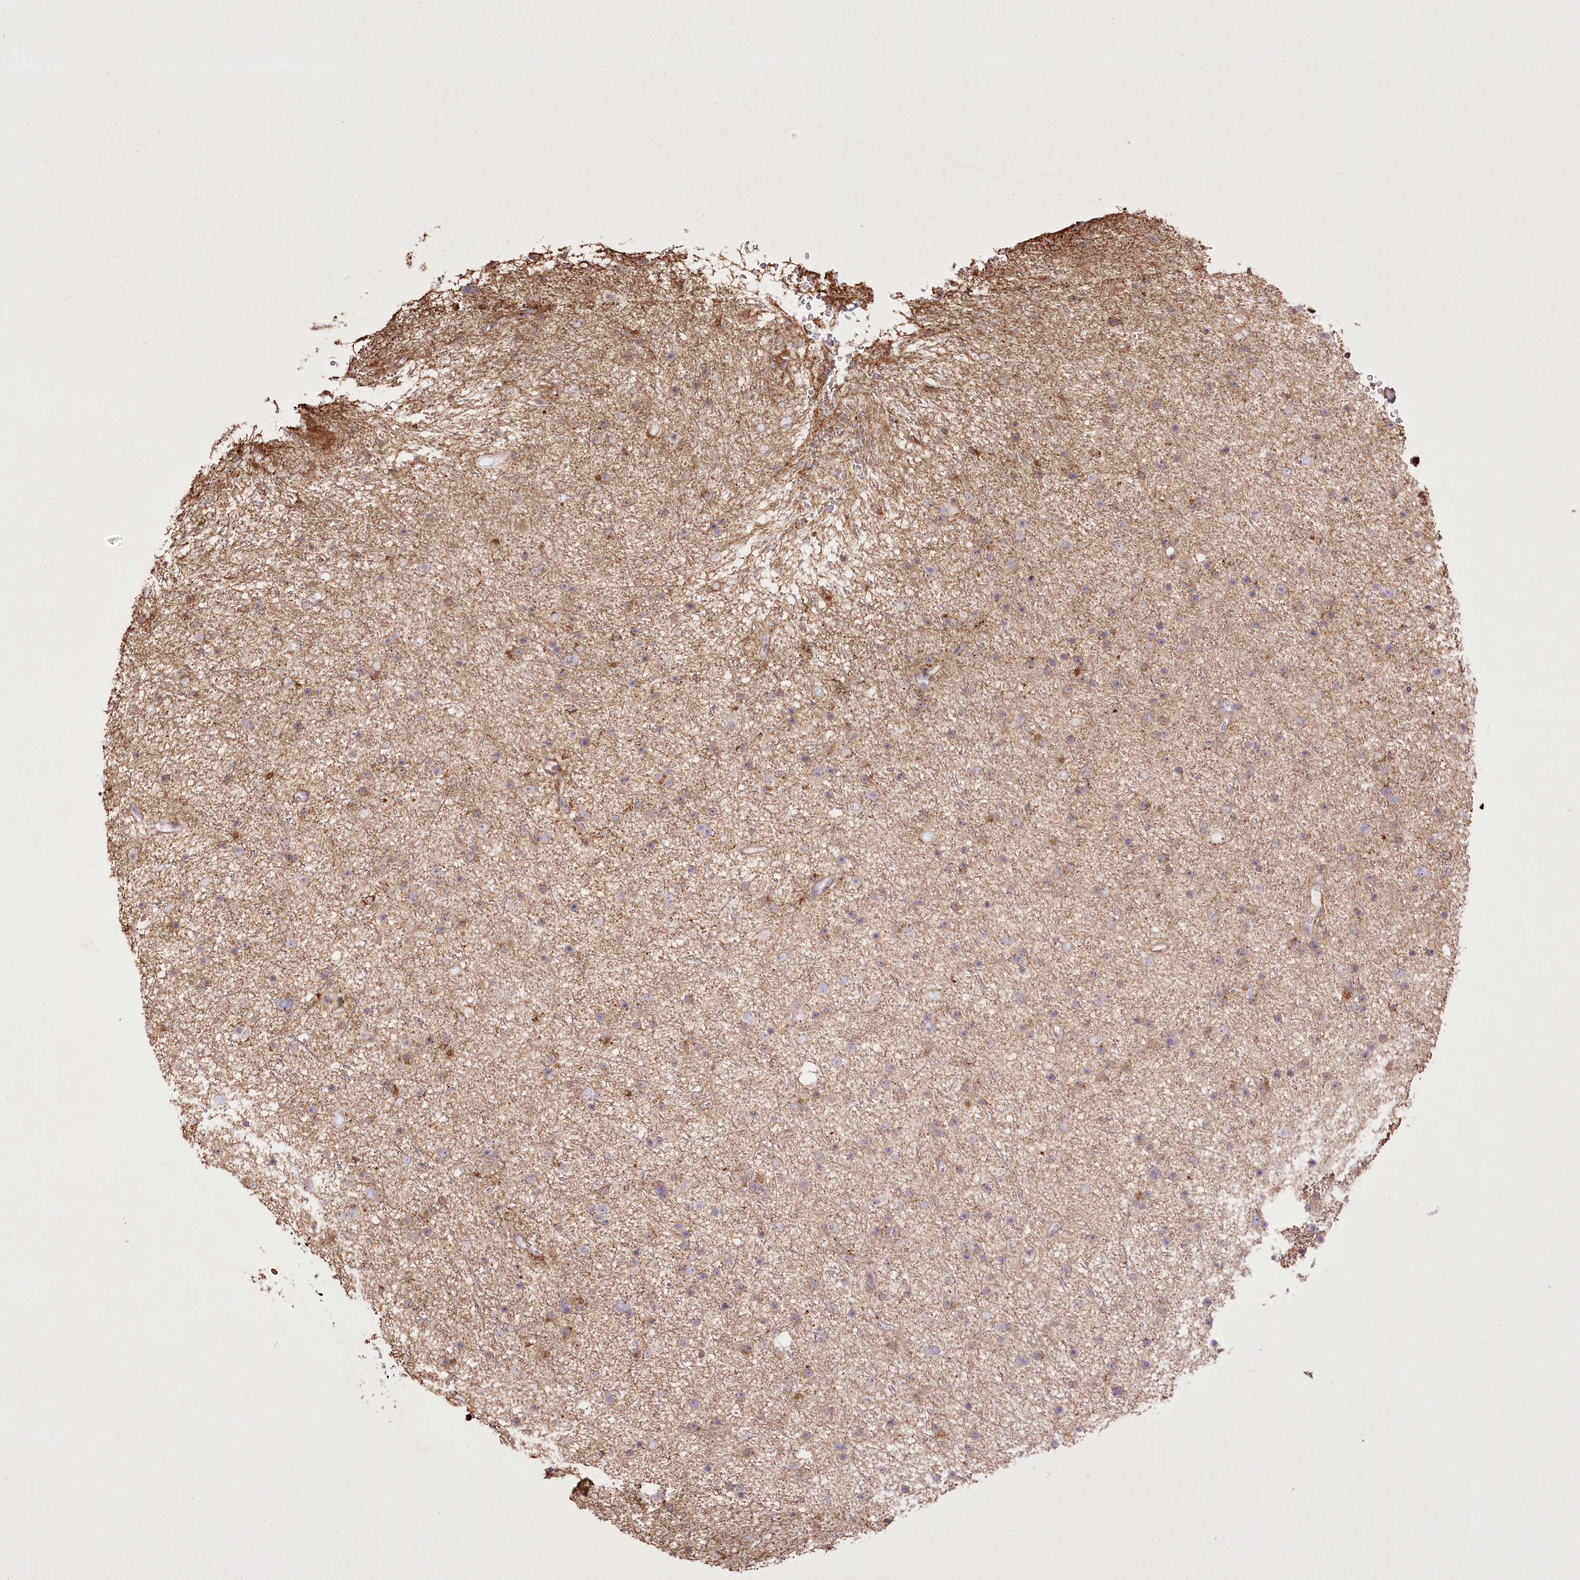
{"staining": {"intensity": "weak", "quantity": "25%-75%", "location": "cytoplasmic/membranous"}, "tissue": "glioma", "cell_type": "Tumor cells", "image_type": "cancer", "snomed": [{"axis": "morphology", "description": "Glioma, malignant, Low grade"}, {"axis": "topography", "description": "Cerebral cortex"}], "caption": "About 25%-75% of tumor cells in malignant low-grade glioma reveal weak cytoplasmic/membranous protein staining as visualized by brown immunohistochemical staining.", "gene": "RNF24", "patient": {"sex": "female", "age": 39}}